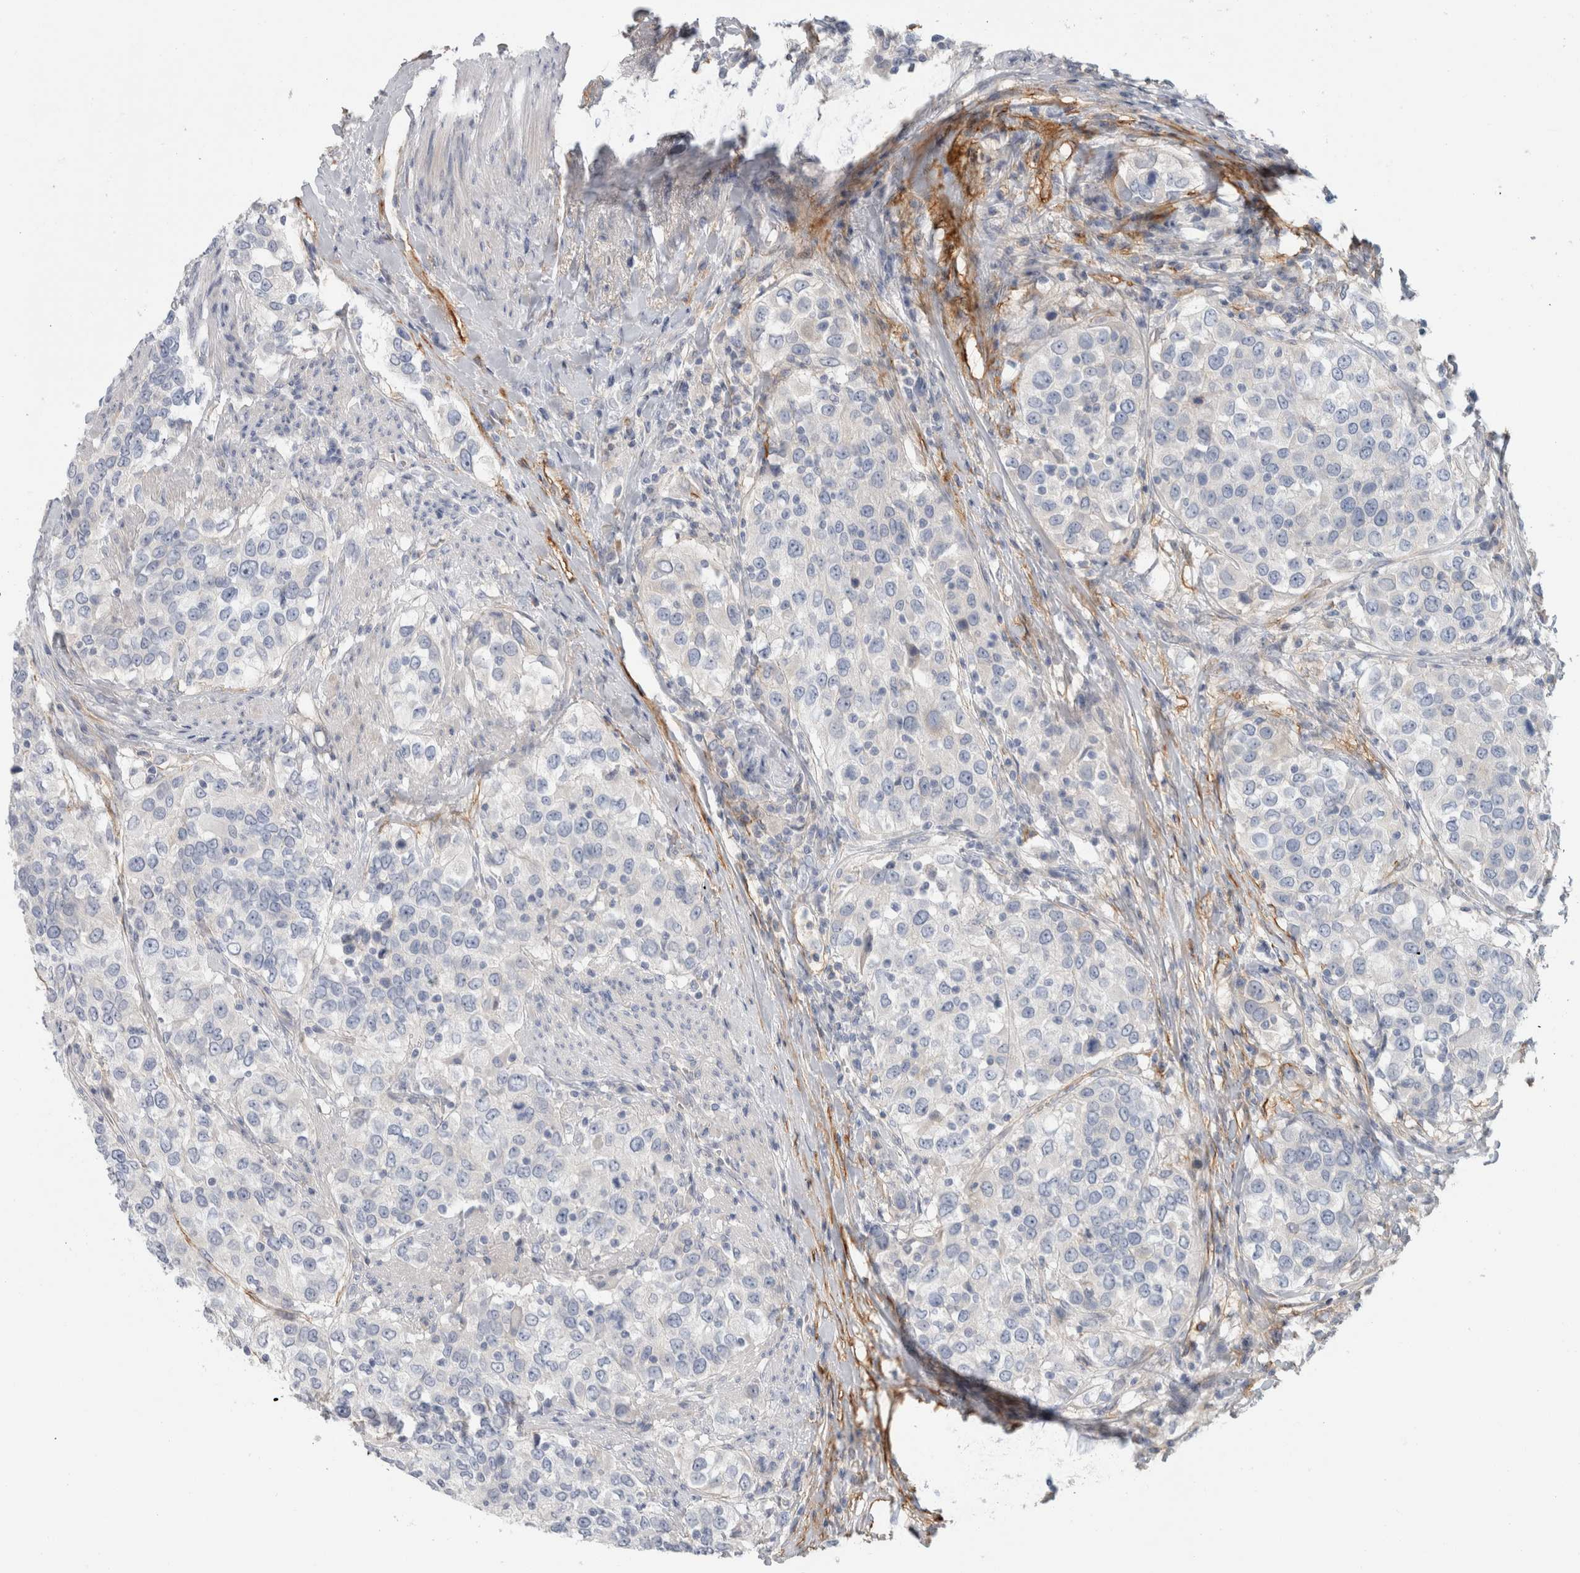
{"staining": {"intensity": "negative", "quantity": "none", "location": "none"}, "tissue": "urothelial cancer", "cell_type": "Tumor cells", "image_type": "cancer", "snomed": [{"axis": "morphology", "description": "Urothelial carcinoma, High grade"}, {"axis": "topography", "description": "Urinary bladder"}], "caption": "The micrograph demonstrates no staining of tumor cells in urothelial cancer. Brightfield microscopy of IHC stained with DAB (3,3'-diaminobenzidine) (brown) and hematoxylin (blue), captured at high magnification.", "gene": "CD55", "patient": {"sex": "female", "age": 80}}